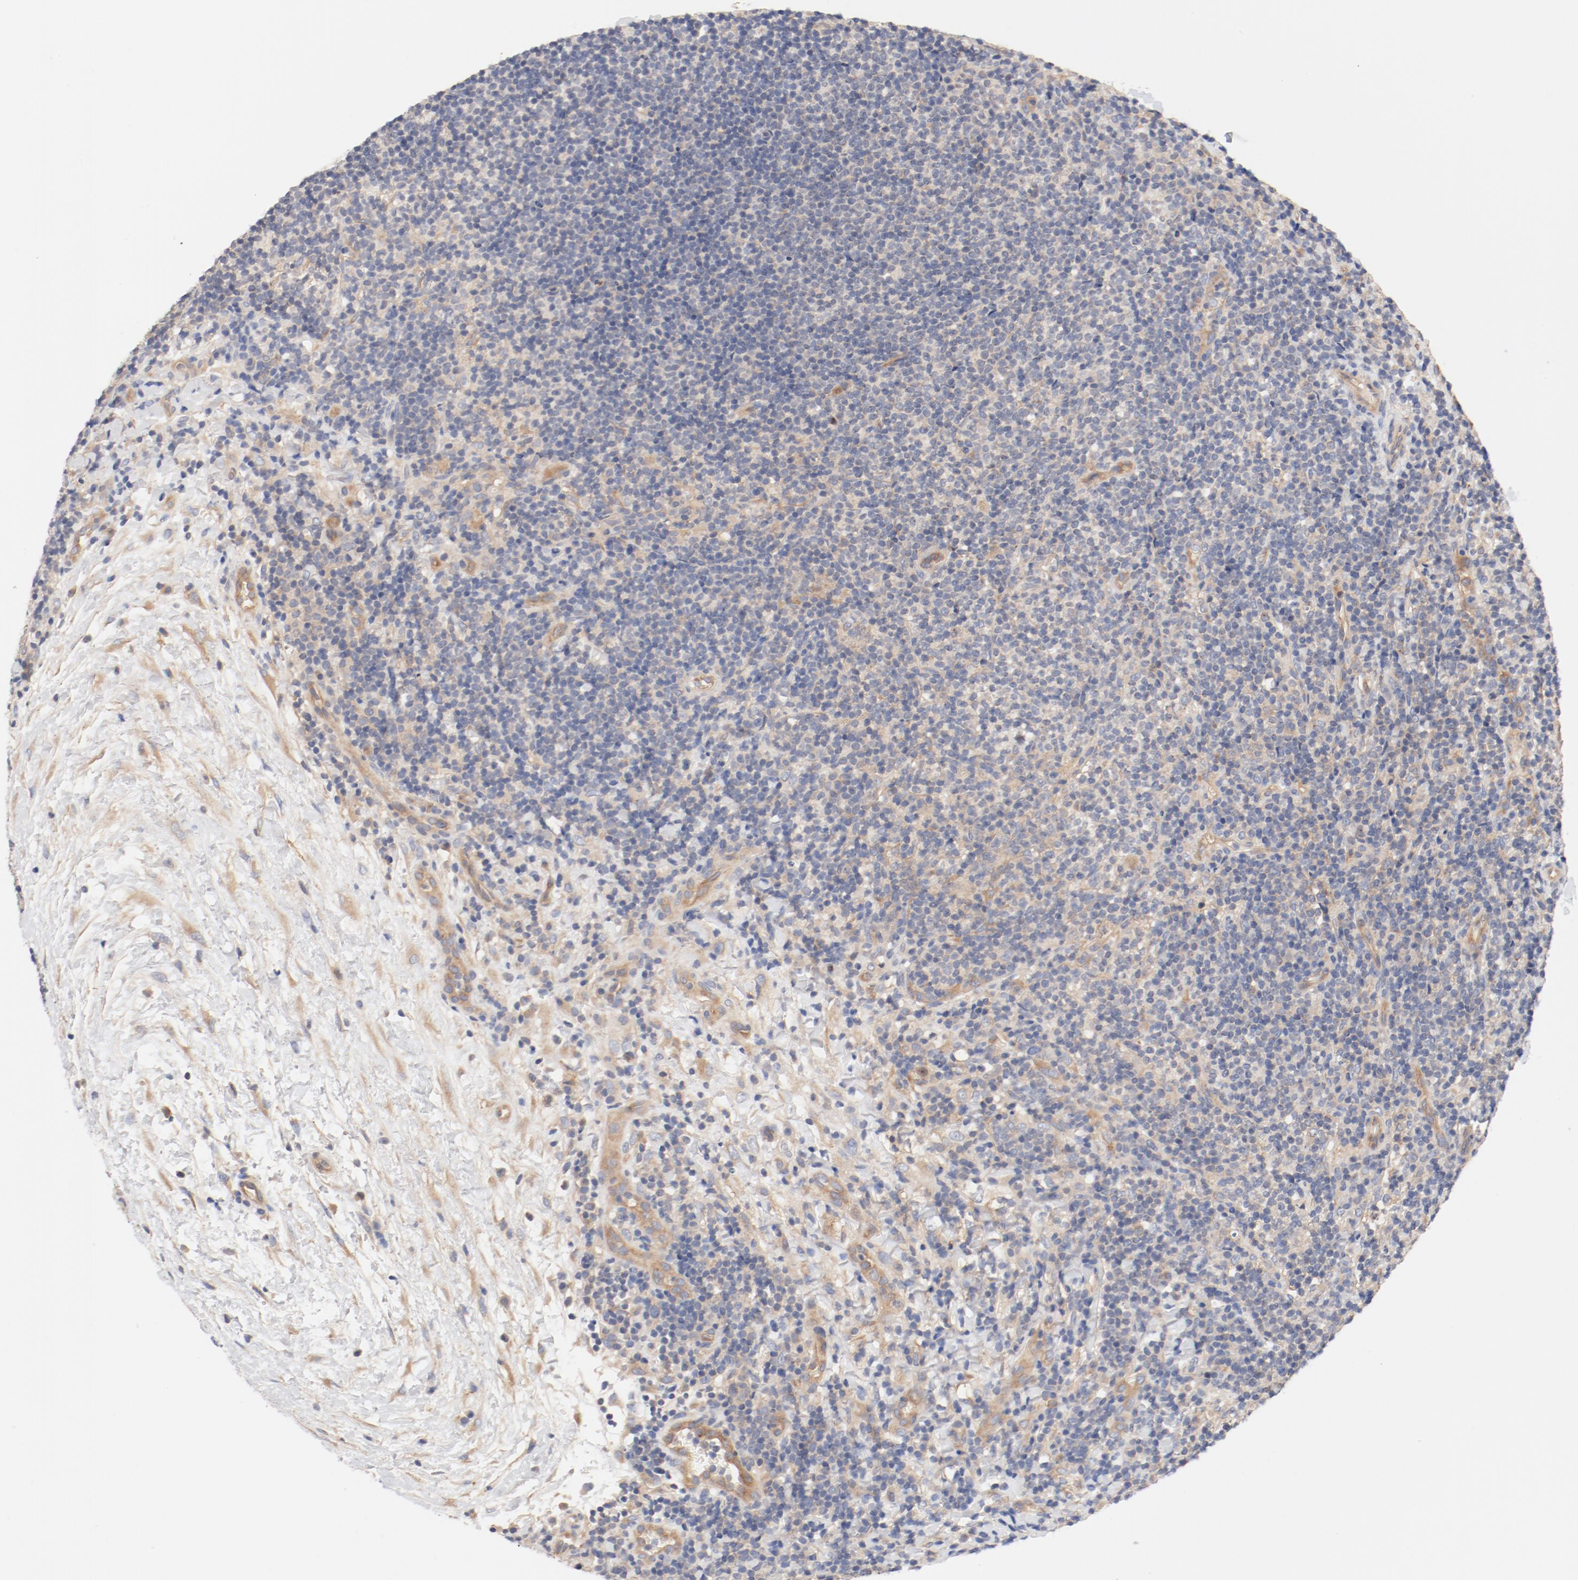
{"staining": {"intensity": "negative", "quantity": "none", "location": "none"}, "tissue": "lymphoma", "cell_type": "Tumor cells", "image_type": "cancer", "snomed": [{"axis": "morphology", "description": "Malignant lymphoma, non-Hodgkin's type, Low grade"}, {"axis": "topography", "description": "Lymph node"}], "caption": "The micrograph shows no significant staining in tumor cells of malignant lymphoma, non-Hodgkin's type (low-grade).", "gene": "DYNC1H1", "patient": {"sex": "female", "age": 76}}